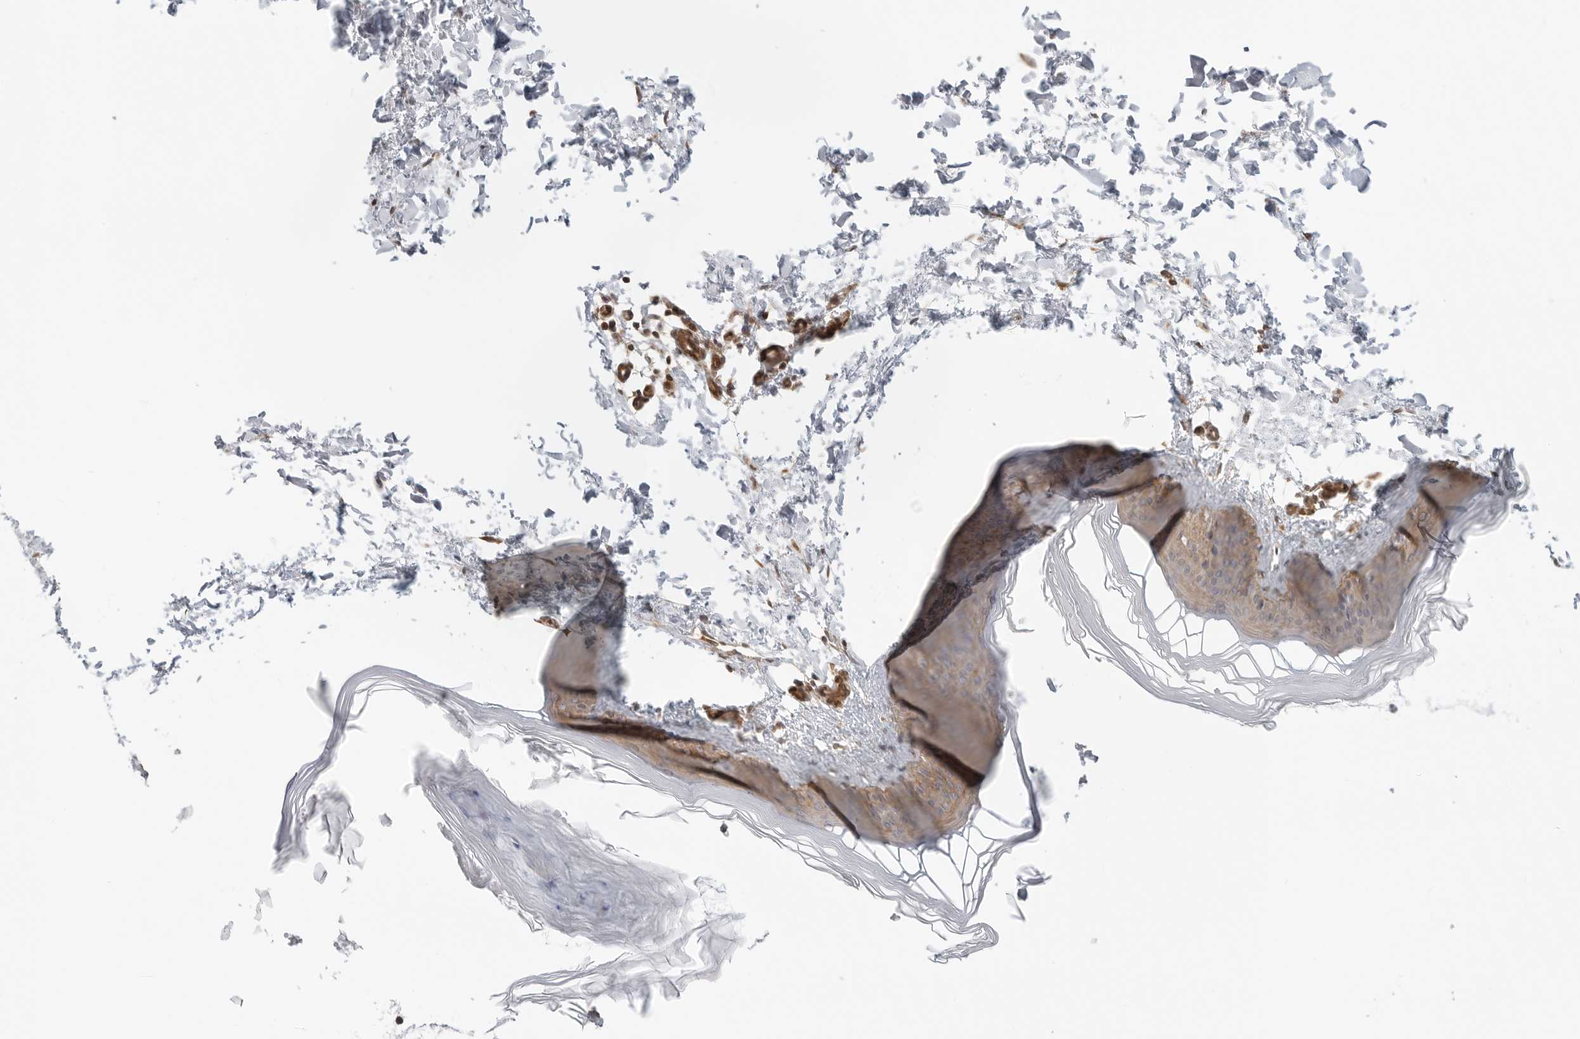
{"staining": {"intensity": "moderate", "quantity": "25%-75%", "location": "nuclear"}, "tissue": "skin", "cell_type": "Fibroblasts", "image_type": "normal", "snomed": [{"axis": "morphology", "description": "Normal tissue, NOS"}, {"axis": "topography", "description": "Skin"}], "caption": "Immunohistochemistry (IHC) micrograph of normal skin: skin stained using immunohistochemistry (IHC) exhibits medium levels of moderate protein expression localized specifically in the nuclear of fibroblasts, appearing as a nuclear brown color.", "gene": "ATOH7", "patient": {"sex": "female", "age": 27}}